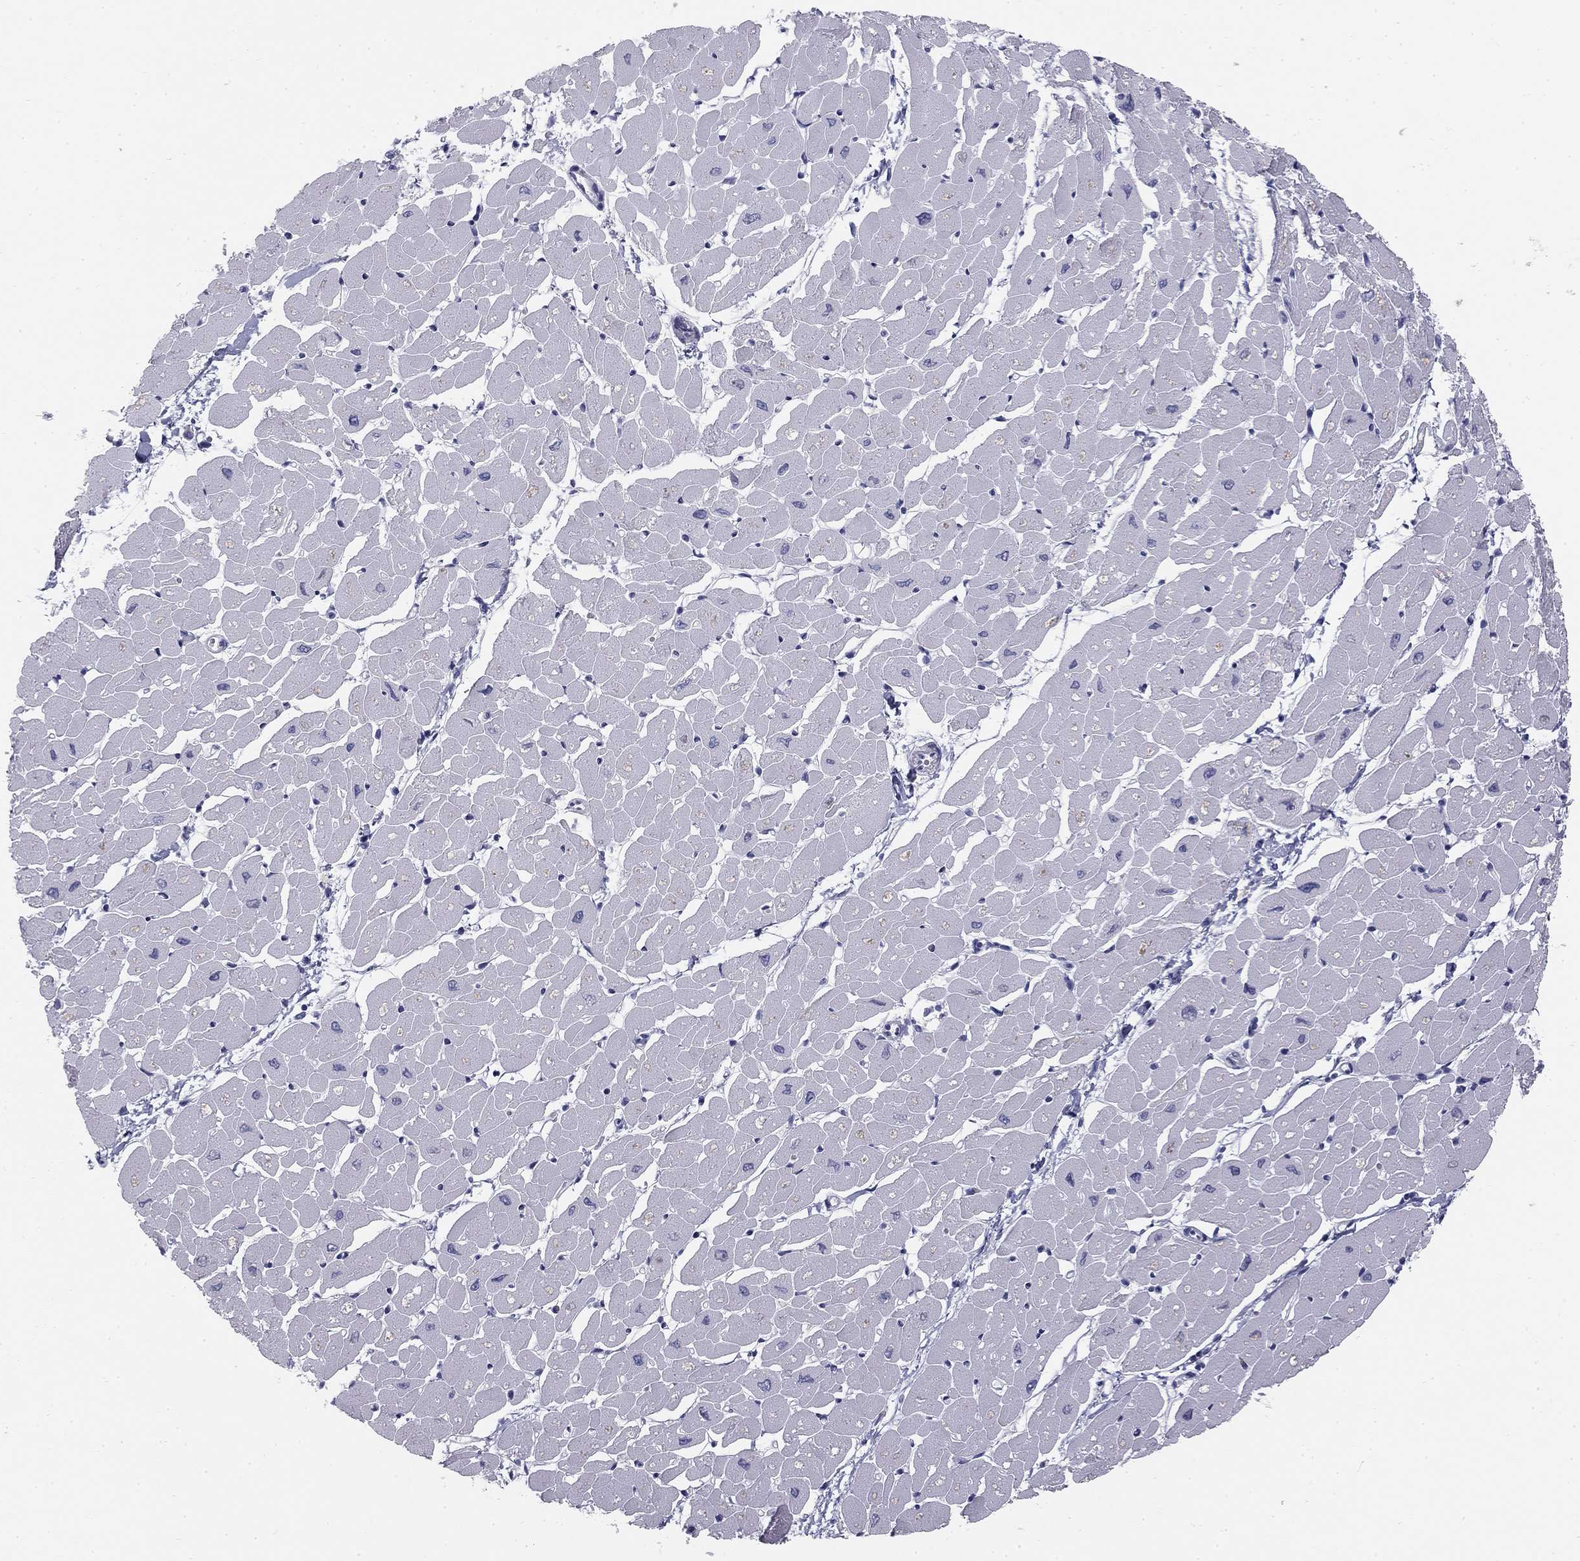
{"staining": {"intensity": "negative", "quantity": "none", "location": "none"}, "tissue": "heart muscle", "cell_type": "Cardiomyocytes", "image_type": "normal", "snomed": [{"axis": "morphology", "description": "Normal tissue, NOS"}, {"axis": "topography", "description": "Heart"}], "caption": "This is an immunohistochemistry histopathology image of benign human heart muscle. There is no expression in cardiomyocytes.", "gene": "SULT2B1", "patient": {"sex": "male", "age": 57}}